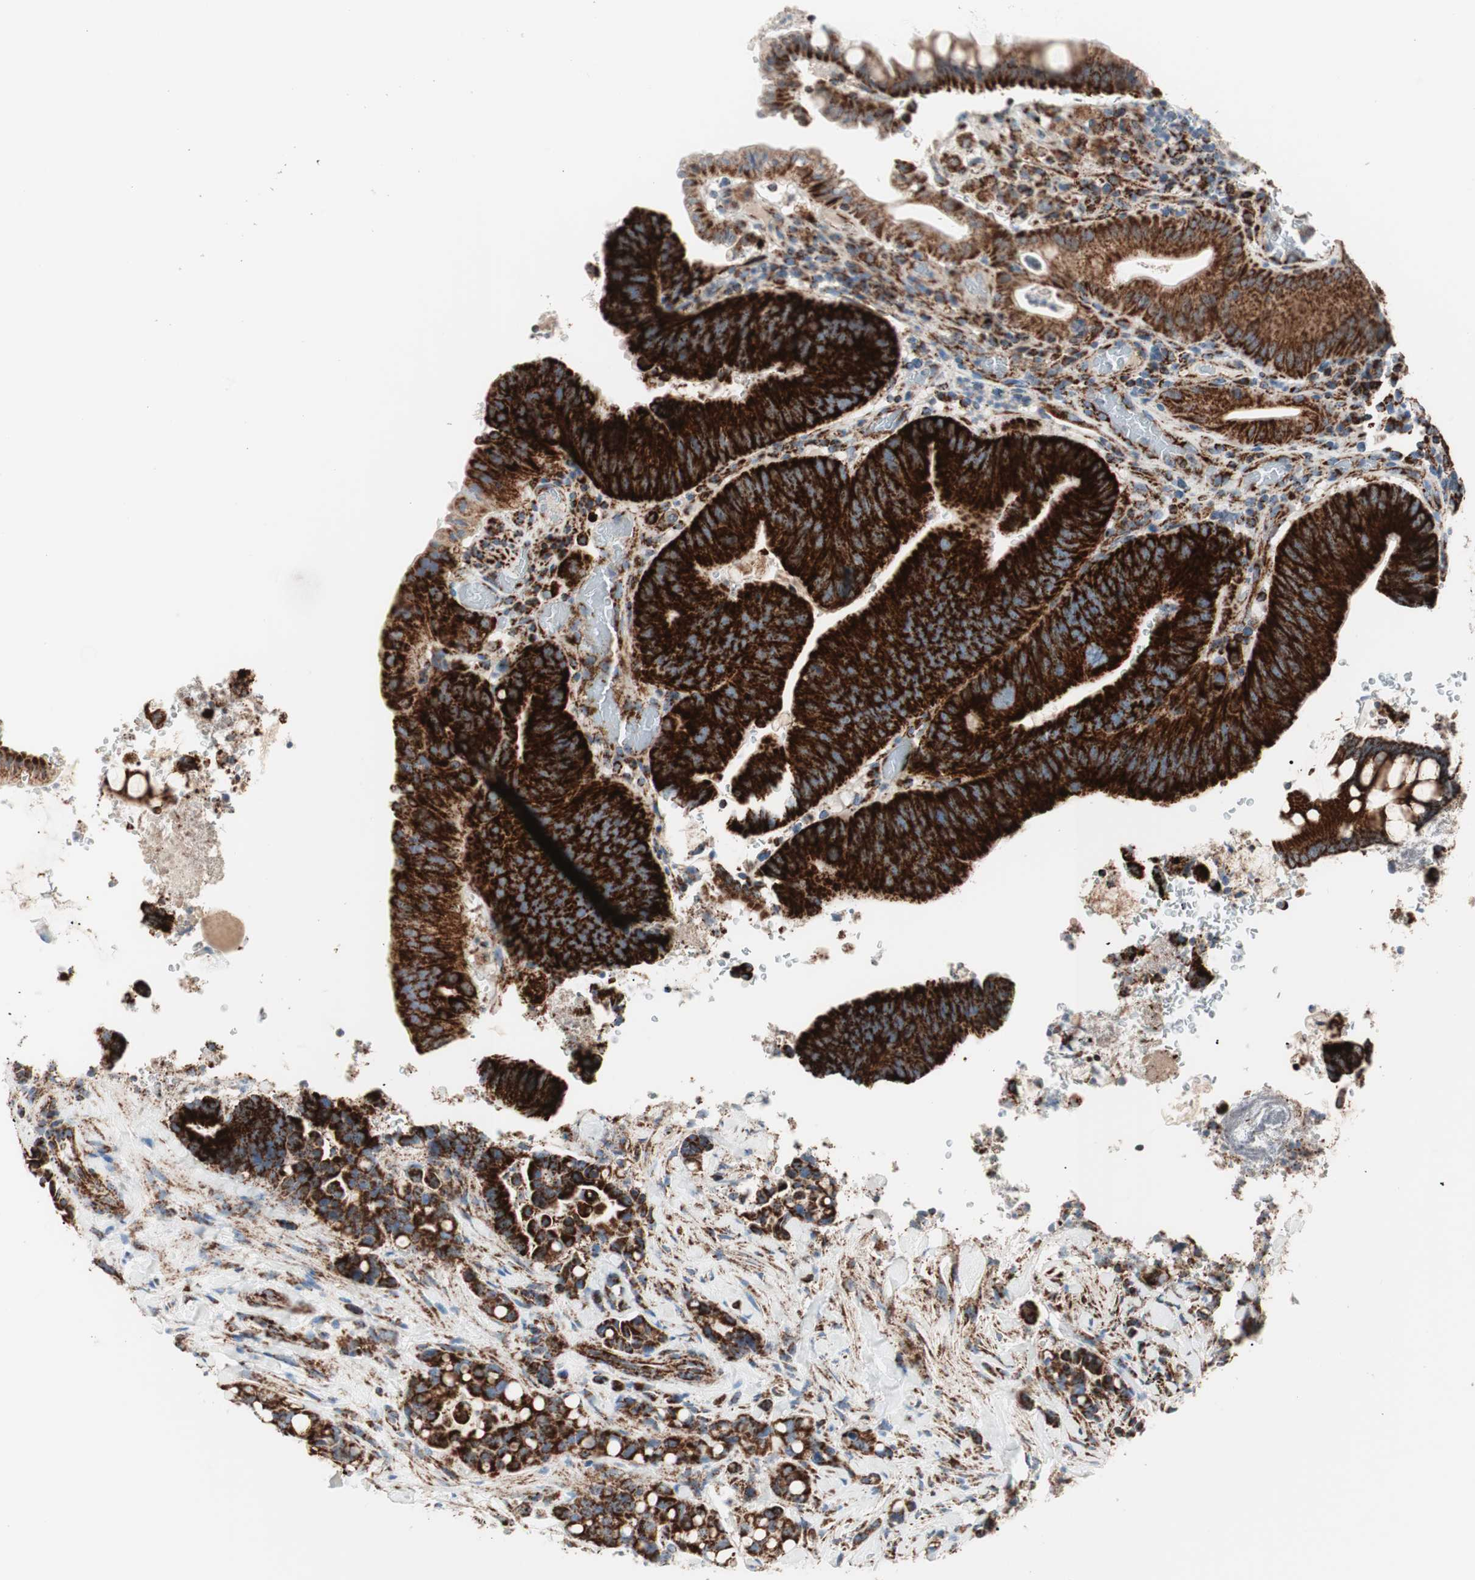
{"staining": {"intensity": "strong", "quantity": ">75%", "location": "cytoplasmic/membranous"}, "tissue": "colorectal cancer", "cell_type": "Tumor cells", "image_type": "cancer", "snomed": [{"axis": "morphology", "description": "Normal tissue, NOS"}, {"axis": "morphology", "description": "Adenocarcinoma, NOS"}, {"axis": "topography", "description": "Colon"}], "caption": "Protein expression analysis of human adenocarcinoma (colorectal) reveals strong cytoplasmic/membranous staining in about >75% of tumor cells.", "gene": "TOMM20", "patient": {"sex": "male", "age": 82}}